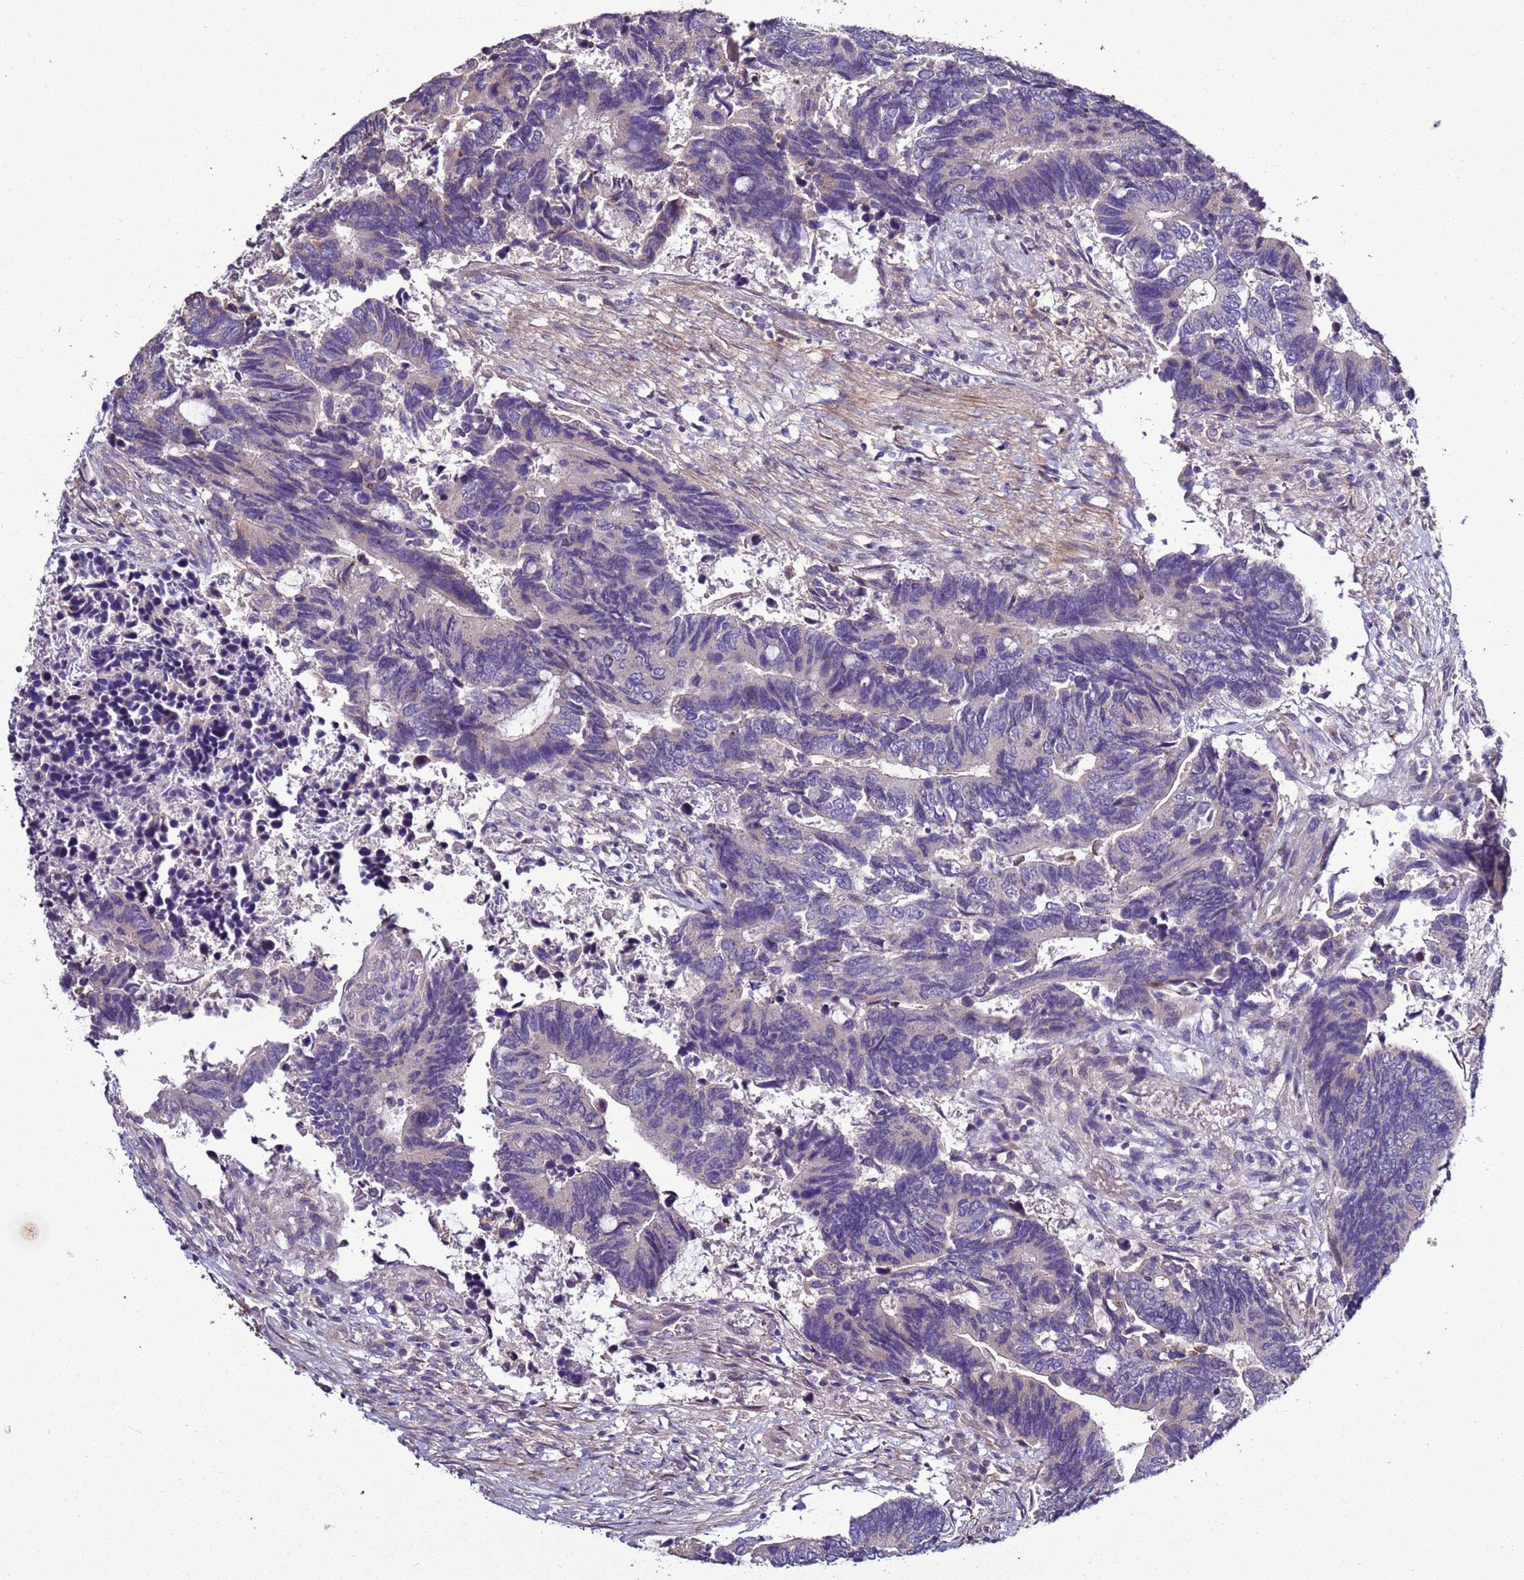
{"staining": {"intensity": "negative", "quantity": "none", "location": "none"}, "tissue": "colorectal cancer", "cell_type": "Tumor cells", "image_type": "cancer", "snomed": [{"axis": "morphology", "description": "Adenocarcinoma, NOS"}, {"axis": "topography", "description": "Colon"}], "caption": "A histopathology image of colorectal cancer (adenocarcinoma) stained for a protein exhibits no brown staining in tumor cells.", "gene": "RABL2B", "patient": {"sex": "male", "age": 87}}